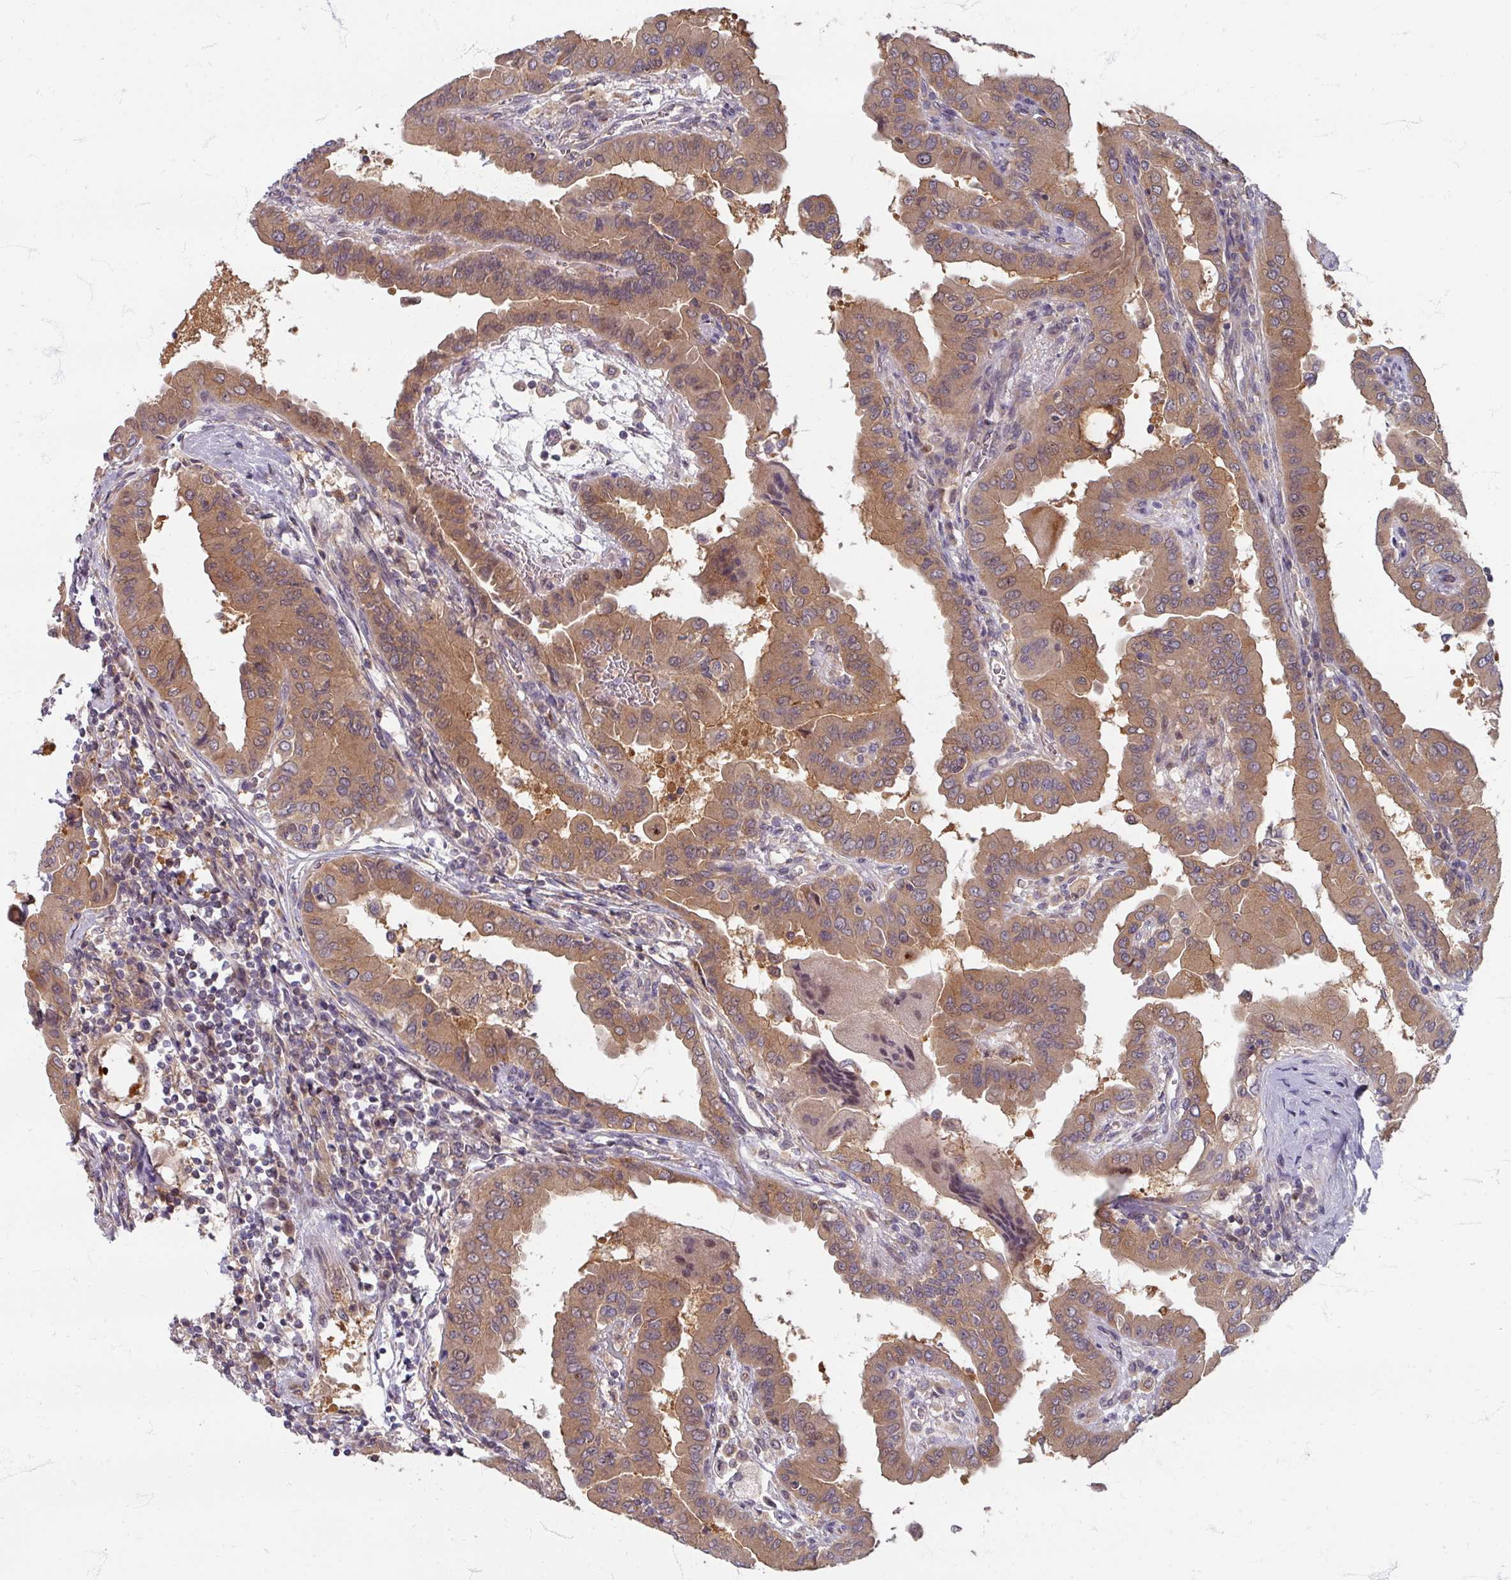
{"staining": {"intensity": "moderate", "quantity": ">75%", "location": "cytoplasmic/membranous"}, "tissue": "thyroid cancer", "cell_type": "Tumor cells", "image_type": "cancer", "snomed": [{"axis": "morphology", "description": "Papillary adenocarcinoma, NOS"}, {"axis": "topography", "description": "Thyroid gland"}], "caption": "Immunohistochemical staining of papillary adenocarcinoma (thyroid) shows medium levels of moderate cytoplasmic/membranous protein staining in approximately >75% of tumor cells.", "gene": "STAM", "patient": {"sex": "male", "age": 33}}